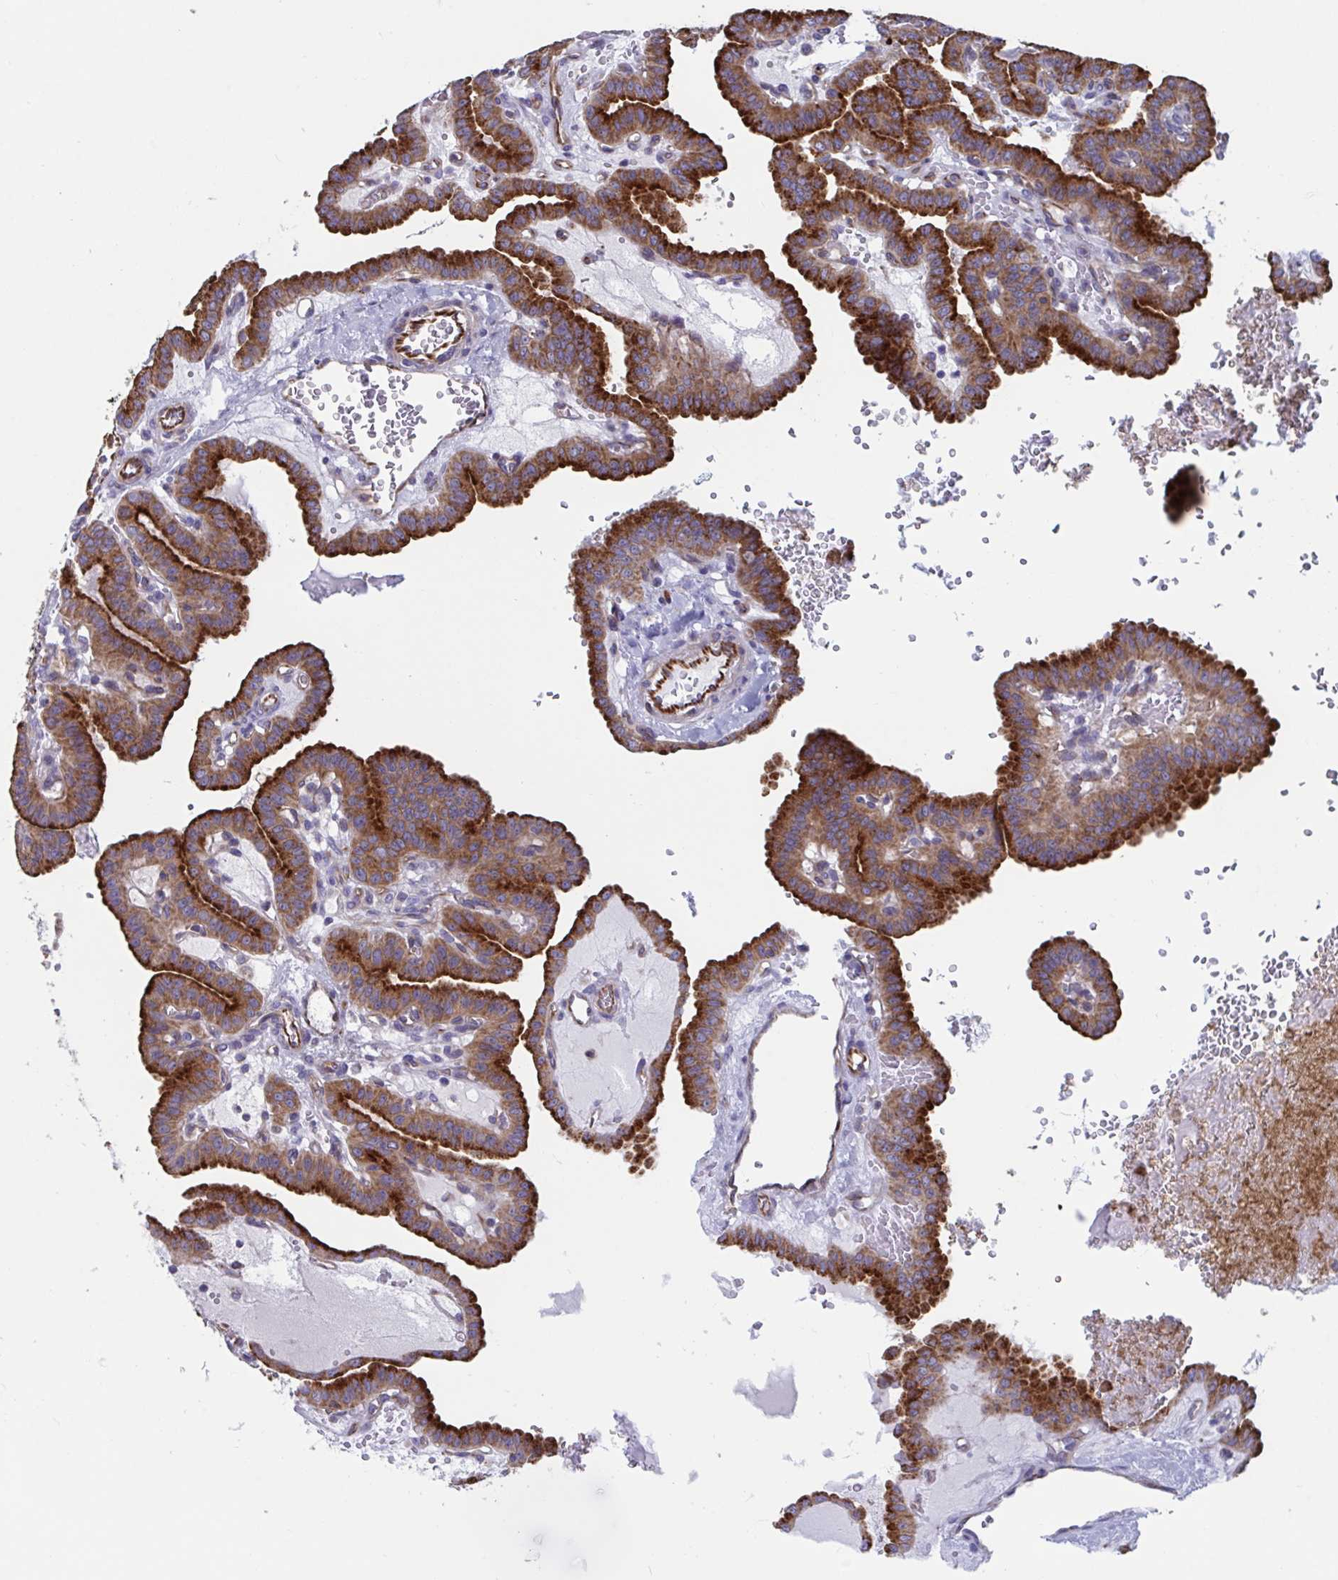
{"staining": {"intensity": "strong", "quantity": ">75%", "location": "cytoplasmic/membranous"}, "tissue": "thyroid cancer", "cell_type": "Tumor cells", "image_type": "cancer", "snomed": [{"axis": "morphology", "description": "Papillary adenocarcinoma, NOS"}, {"axis": "topography", "description": "Thyroid gland"}], "caption": "IHC photomicrograph of neoplastic tissue: thyroid cancer stained using IHC reveals high levels of strong protein expression localized specifically in the cytoplasmic/membranous of tumor cells, appearing as a cytoplasmic/membranous brown color.", "gene": "SLC9A6", "patient": {"sex": "male", "age": 87}}